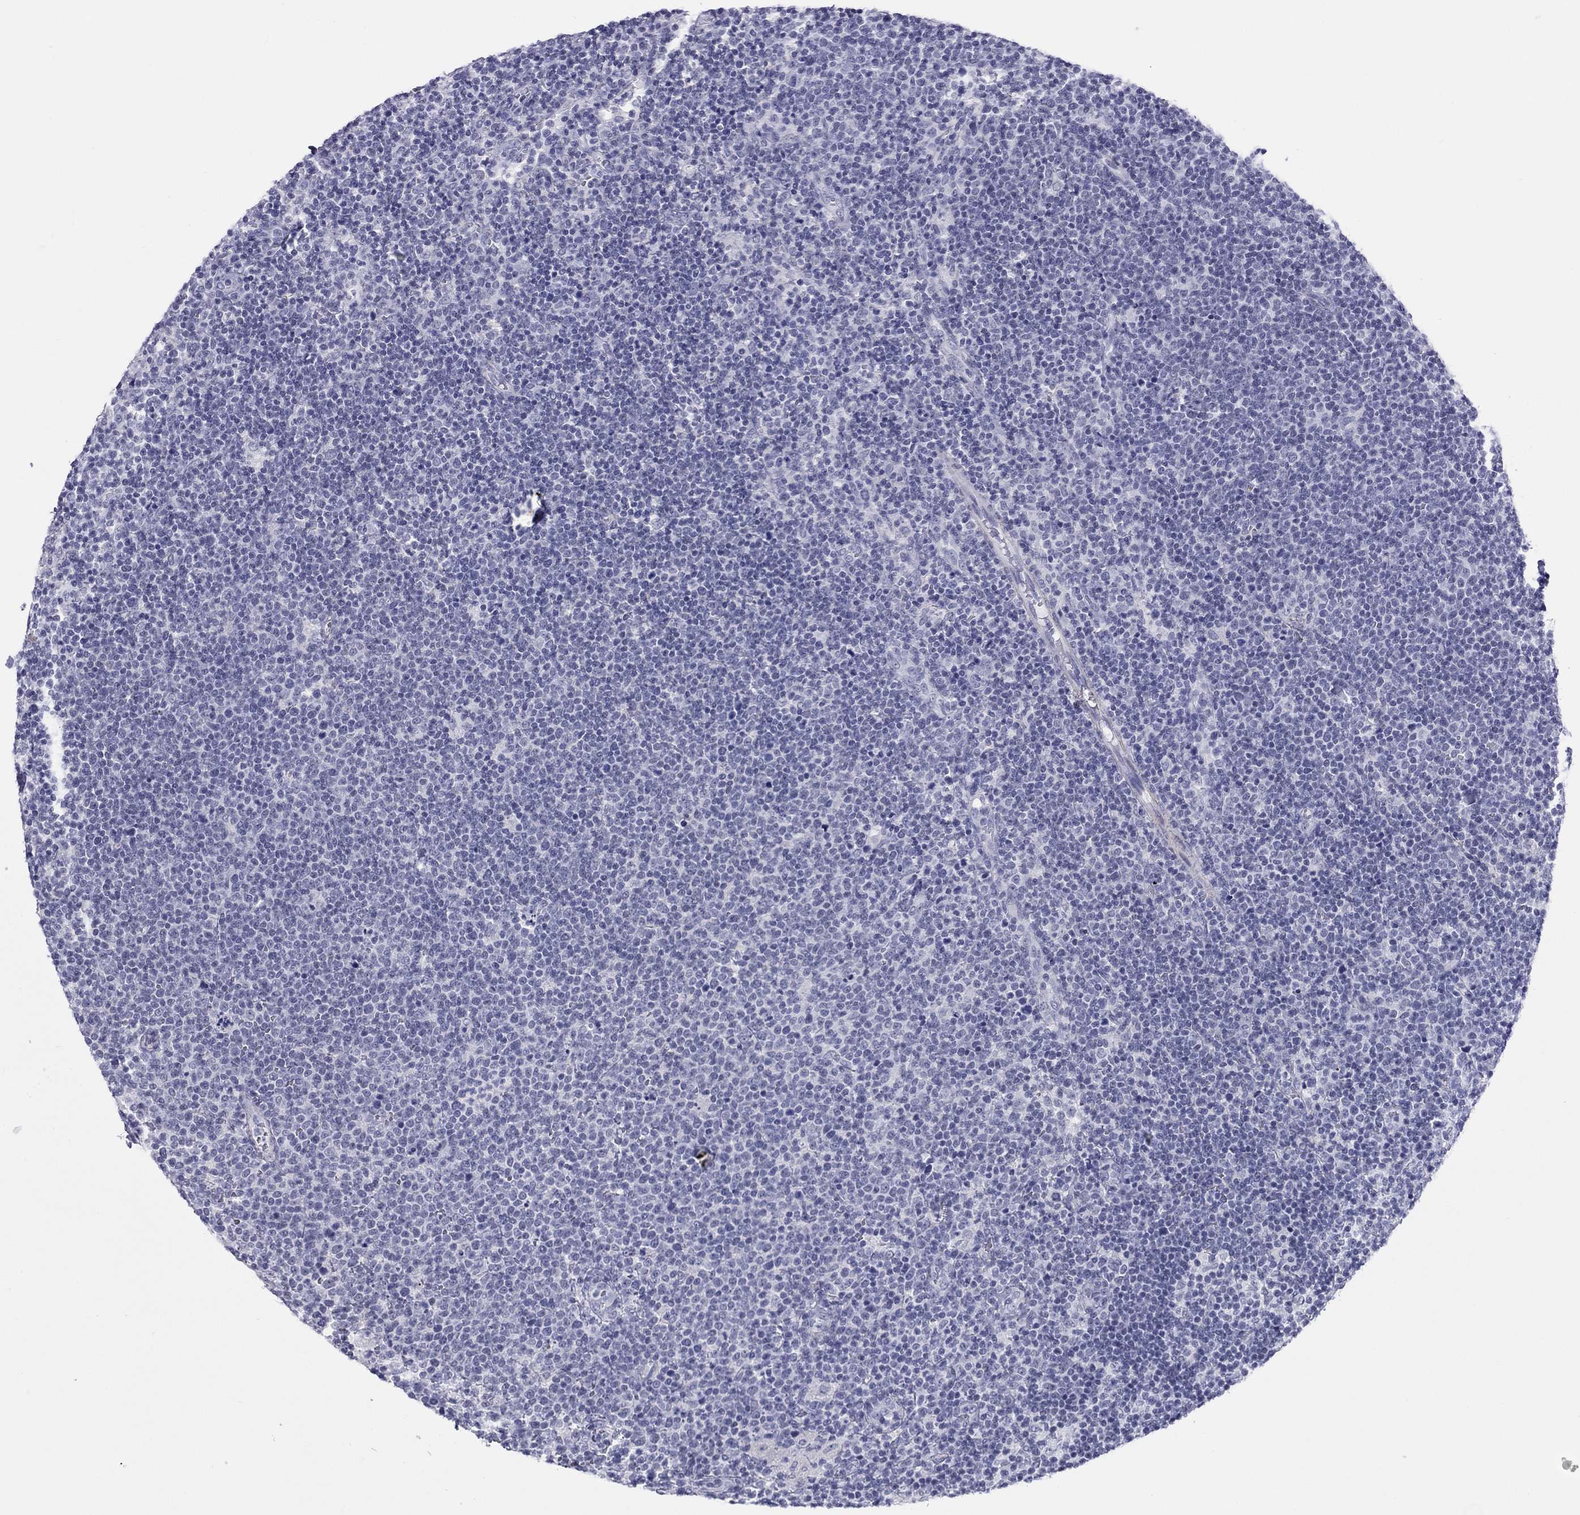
{"staining": {"intensity": "negative", "quantity": "none", "location": "none"}, "tissue": "lymphoma", "cell_type": "Tumor cells", "image_type": "cancer", "snomed": [{"axis": "morphology", "description": "Malignant lymphoma, non-Hodgkin's type, High grade"}, {"axis": "topography", "description": "Lymph node"}], "caption": "Tumor cells show no significant protein expression in lymphoma.", "gene": "MYMX", "patient": {"sex": "male", "age": 61}}